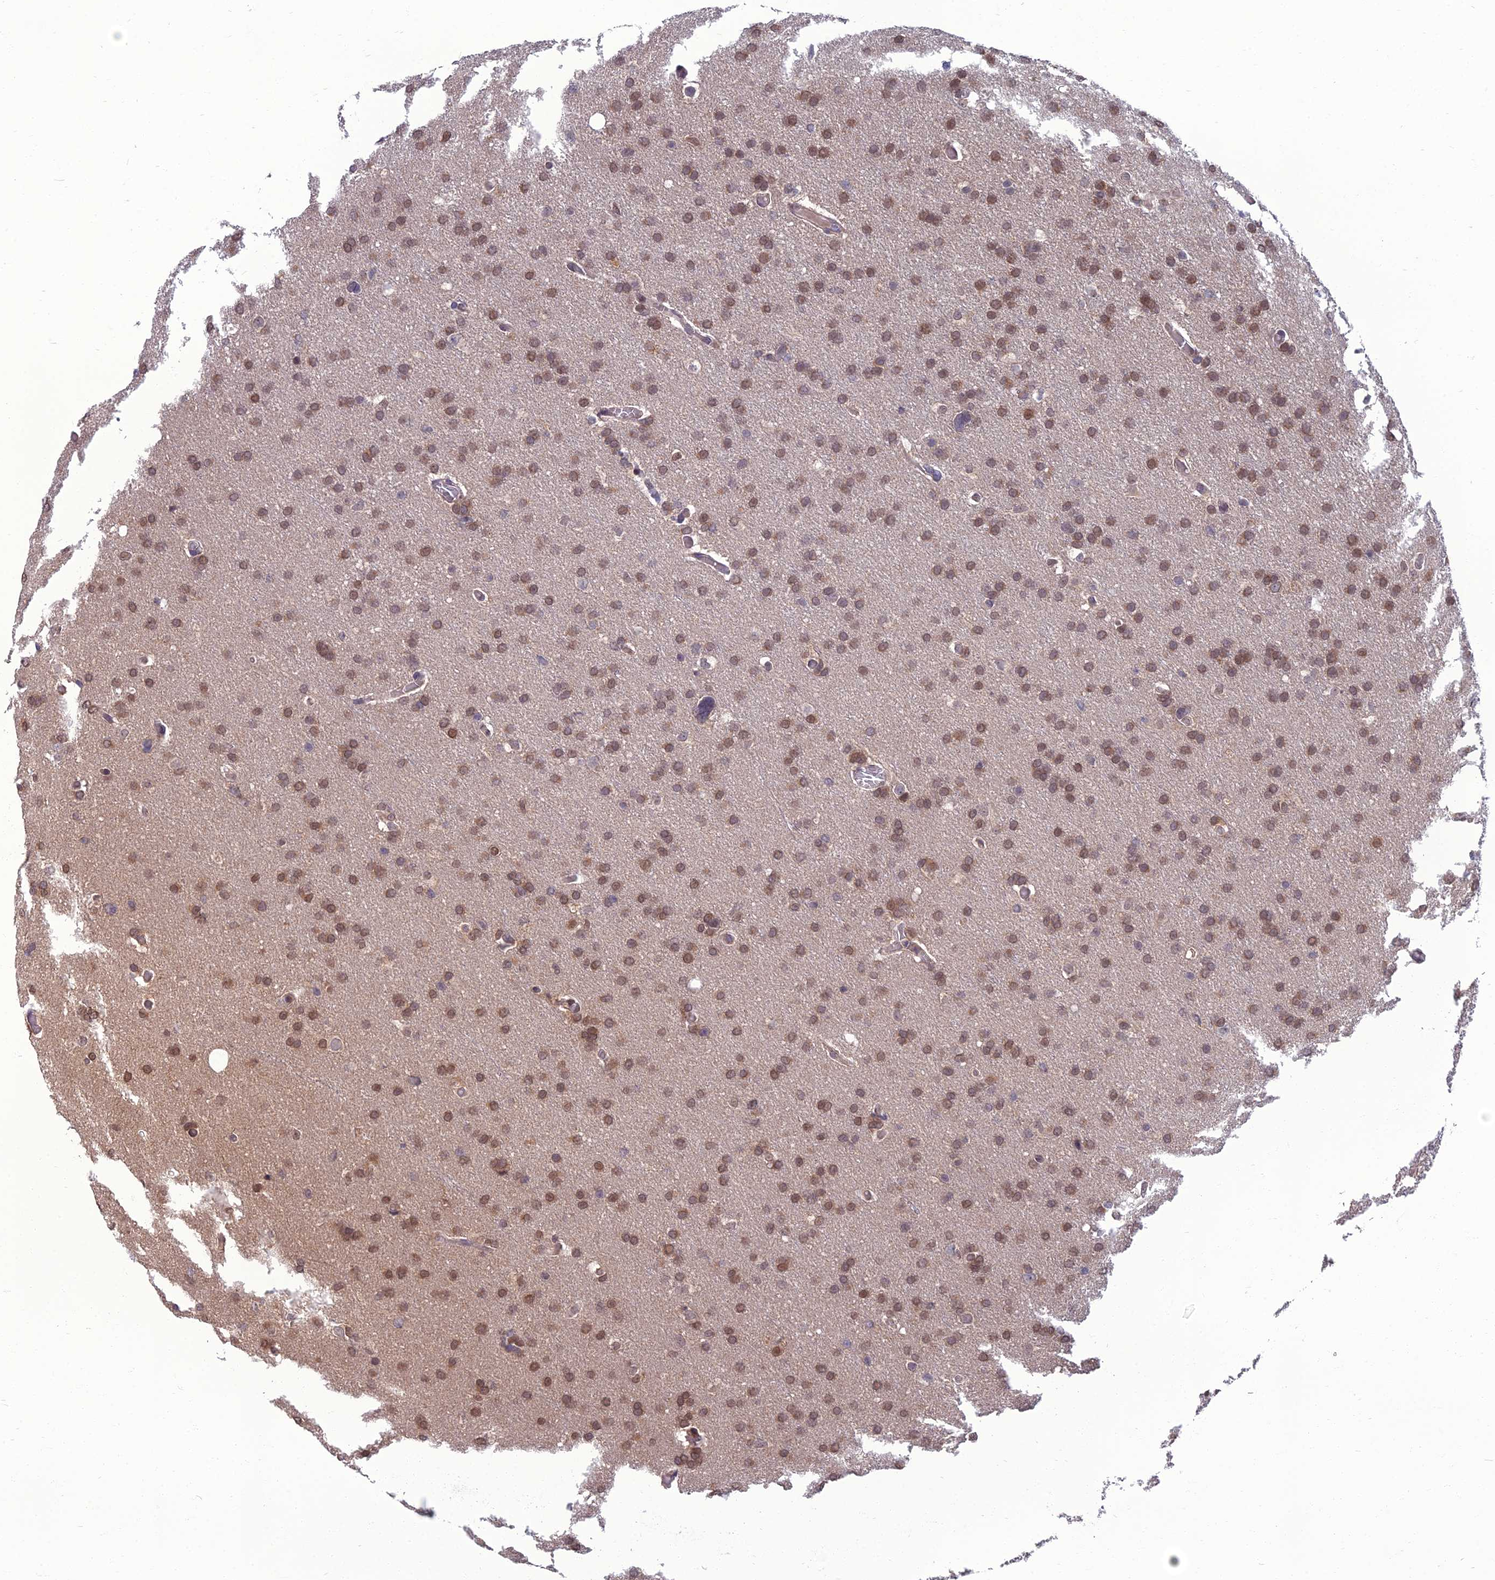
{"staining": {"intensity": "moderate", "quantity": ">75%", "location": "nuclear"}, "tissue": "glioma", "cell_type": "Tumor cells", "image_type": "cancer", "snomed": [{"axis": "morphology", "description": "Glioma, malignant, High grade"}, {"axis": "topography", "description": "Cerebral cortex"}], "caption": "There is medium levels of moderate nuclear staining in tumor cells of malignant glioma (high-grade), as demonstrated by immunohistochemical staining (brown color).", "gene": "NR4A3", "patient": {"sex": "female", "age": 36}}